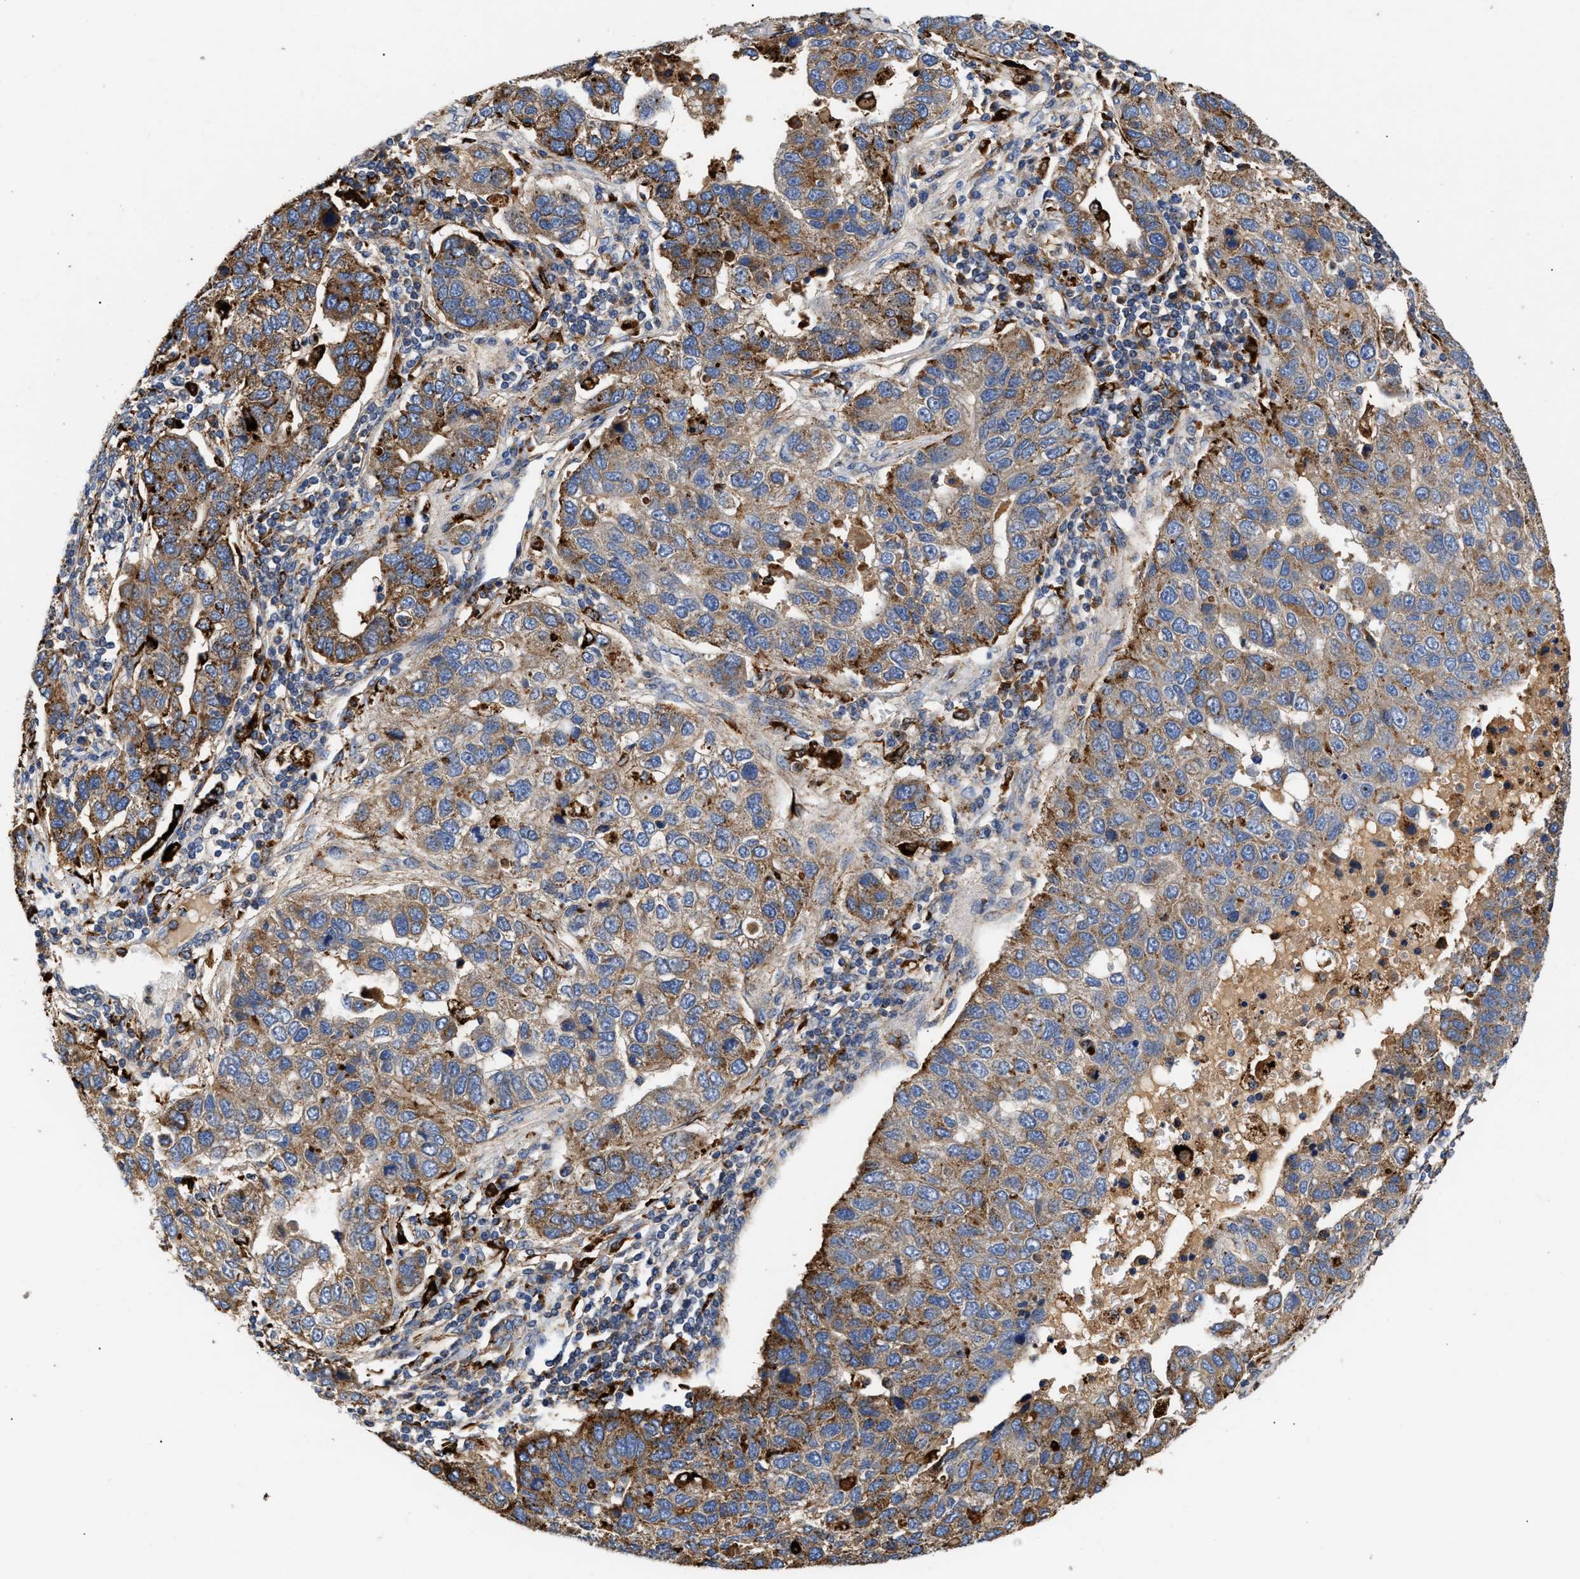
{"staining": {"intensity": "moderate", "quantity": ">75%", "location": "cytoplasmic/membranous"}, "tissue": "pancreatic cancer", "cell_type": "Tumor cells", "image_type": "cancer", "snomed": [{"axis": "morphology", "description": "Adenocarcinoma, NOS"}, {"axis": "topography", "description": "Pancreas"}], "caption": "A brown stain shows moderate cytoplasmic/membranous positivity of a protein in pancreatic cancer (adenocarcinoma) tumor cells.", "gene": "CCDC146", "patient": {"sex": "female", "age": 61}}